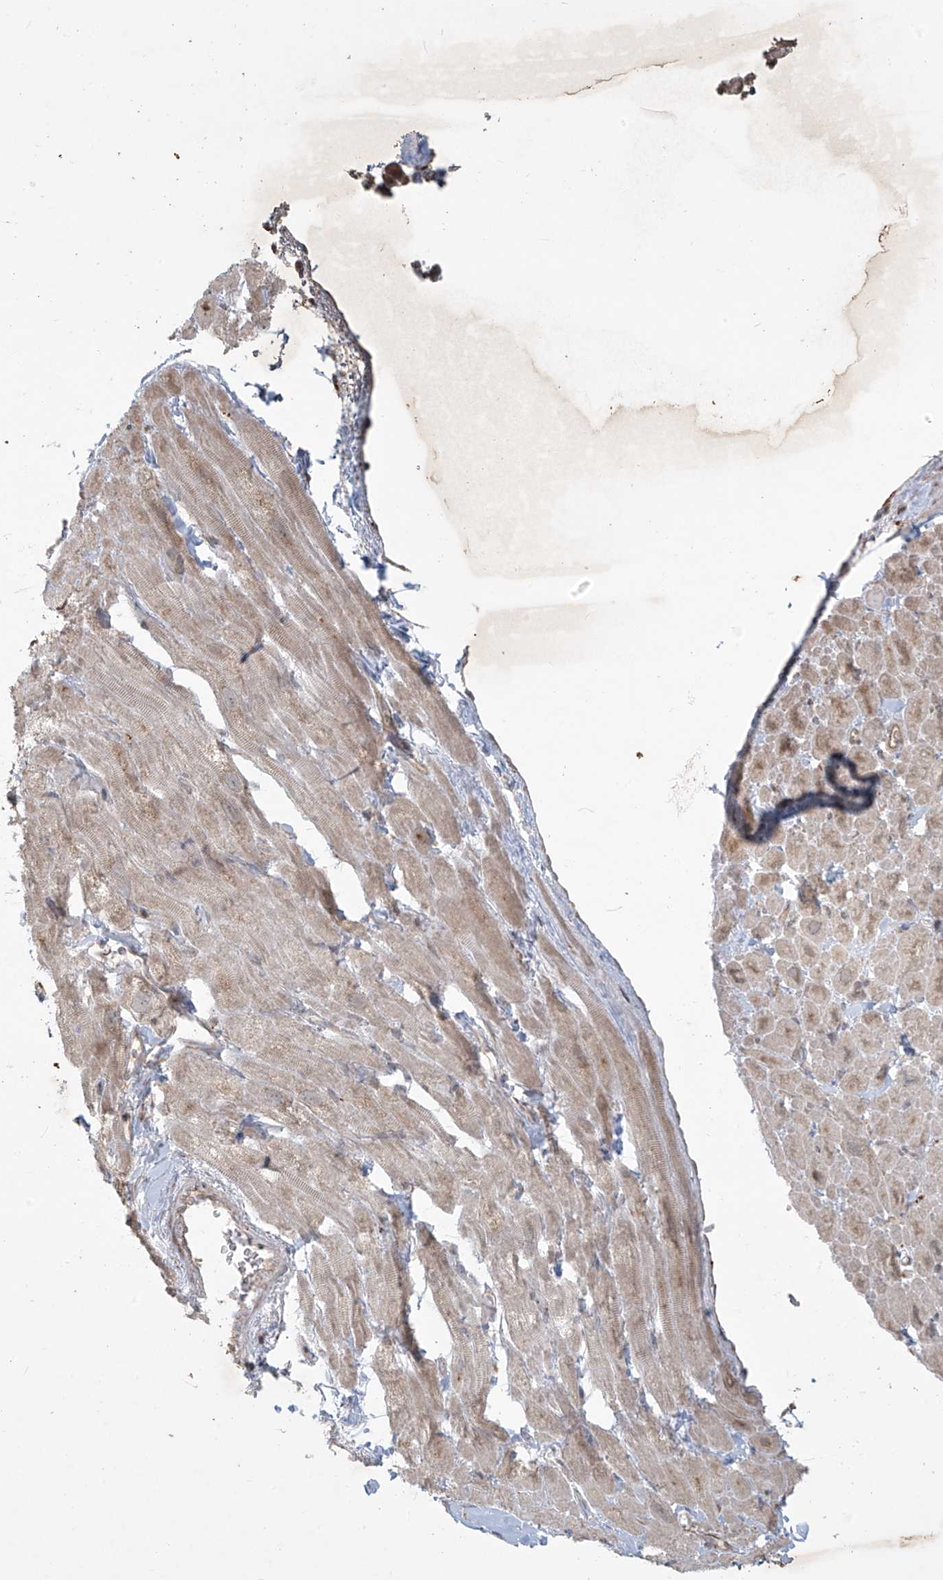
{"staining": {"intensity": "moderate", "quantity": "<25%", "location": "cytoplasmic/membranous"}, "tissue": "heart muscle", "cell_type": "Cardiomyocytes", "image_type": "normal", "snomed": [{"axis": "morphology", "description": "Normal tissue, NOS"}, {"axis": "topography", "description": "Heart"}], "caption": "Immunohistochemical staining of benign heart muscle exhibits <25% levels of moderate cytoplasmic/membranous protein expression in approximately <25% of cardiomyocytes.", "gene": "PLEKHM3", "patient": {"sex": "male", "age": 49}}